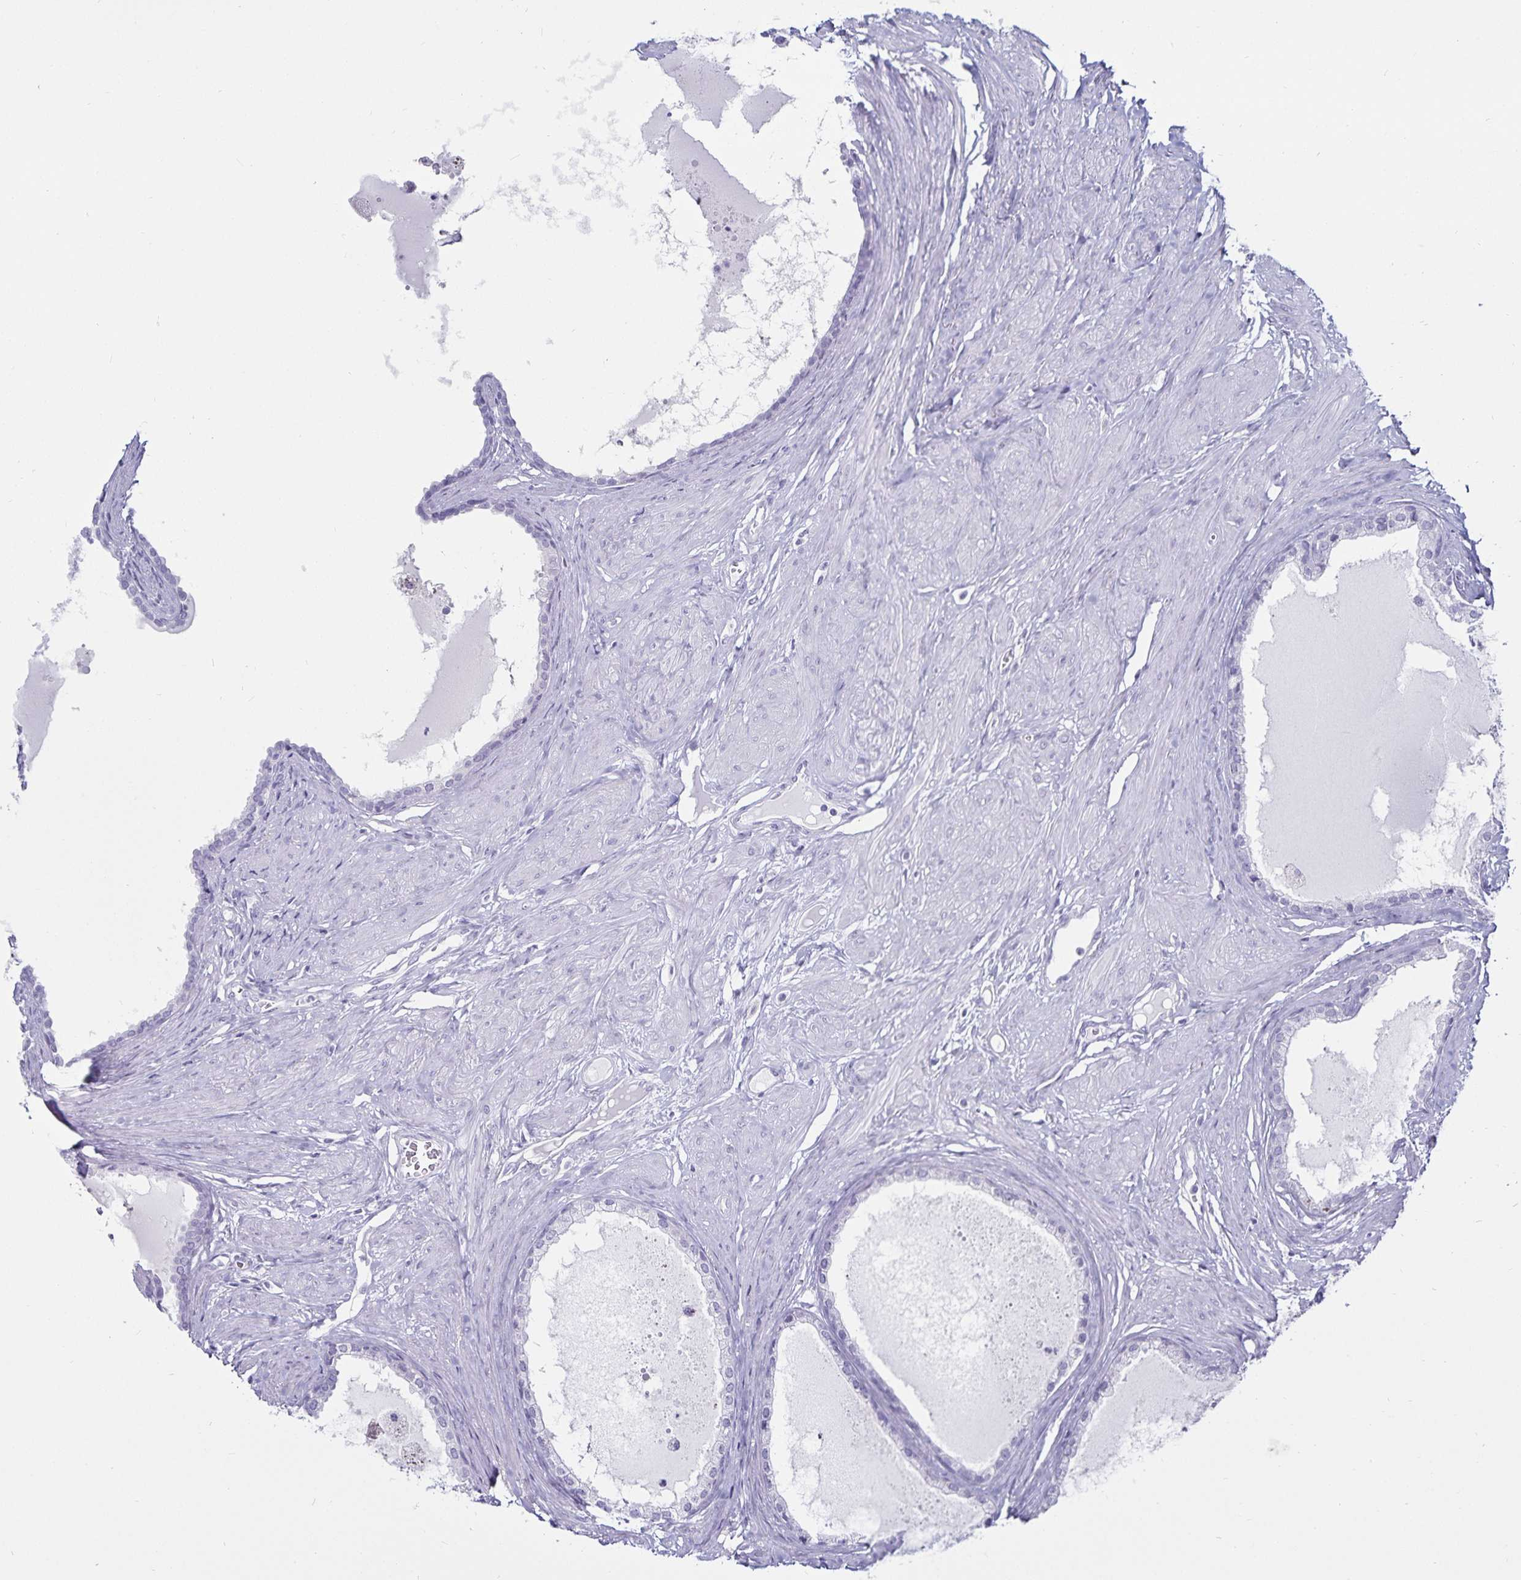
{"staining": {"intensity": "negative", "quantity": "none", "location": "none"}, "tissue": "prostate", "cell_type": "Glandular cells", "image_type": "normal", "snomed": [{"axis": "morphology", "description": "Normal tissue, NOS"}, {"axis": "topography", "description": "Prostate"}, {"axis": "topography", "description": "Peripheral nerve tissue"}], "caption": "Histopathology image shows no protein staining in glandular cells of normal prostate. (Brightfield microscopy of DAB IHC at high magnification).", "gene": "DEFA6", "patient": {"sex": "male", "age": 55}}